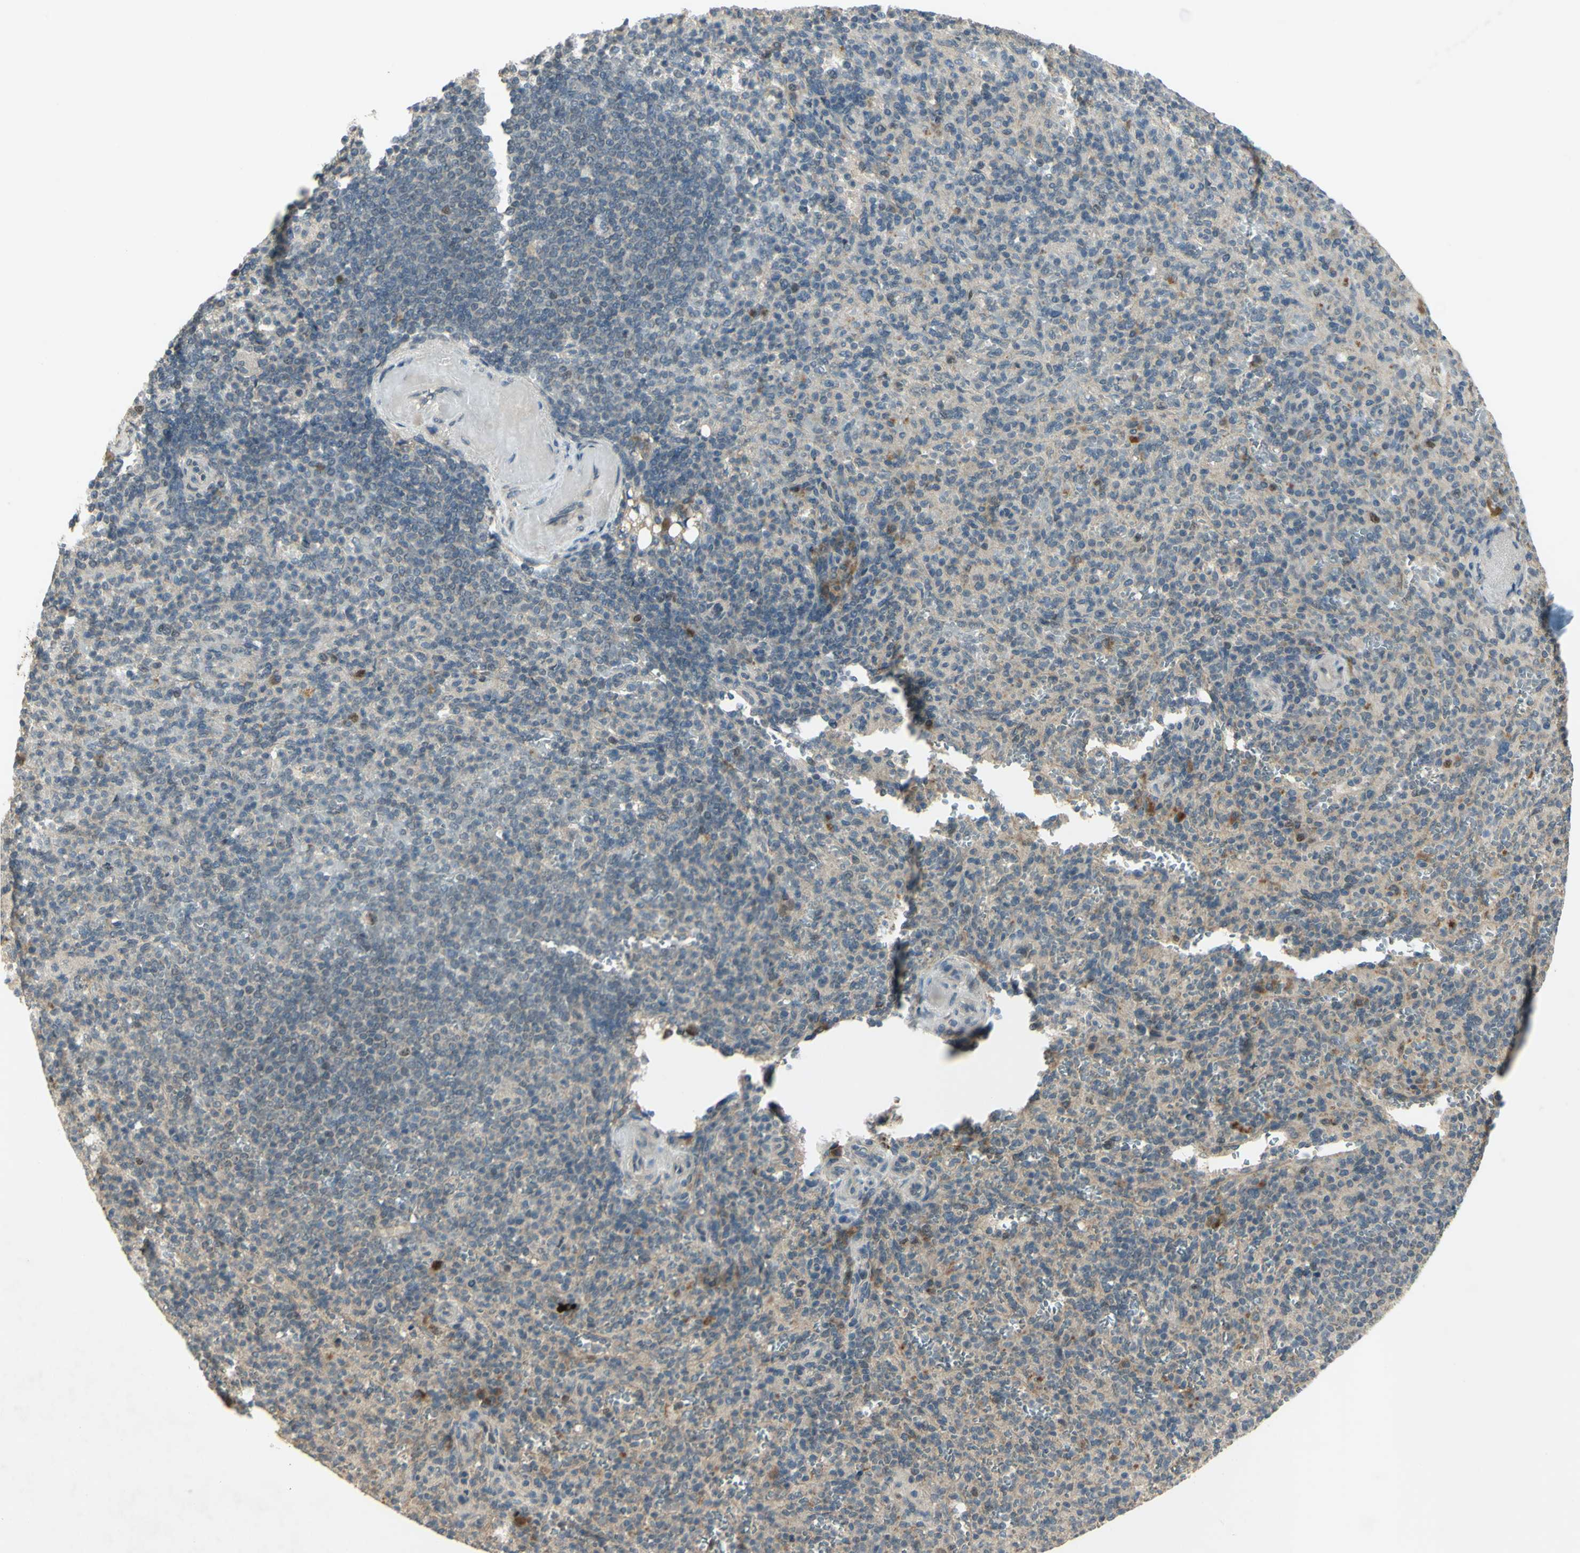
{"staining": {"intensity": "weak", "quantity": ">75%", "location": "cytoplasmic/membranous"}, "tissue": "spleen", "cell_type": "Cells in red pulp", "image_type": "normal", "snomed": [{"axis": "morphology", "description": "Normal tissue, NOS"}, {"axis": "topography", "description": "Spleen"}], "caption": "A photomicrograph of human spleen stained for a protein reveals weak cytoplasmic/membranous brown staining in cells in red pulp.", "gene": "RAD18", "patient": {"sex": "female", "age": 74}}